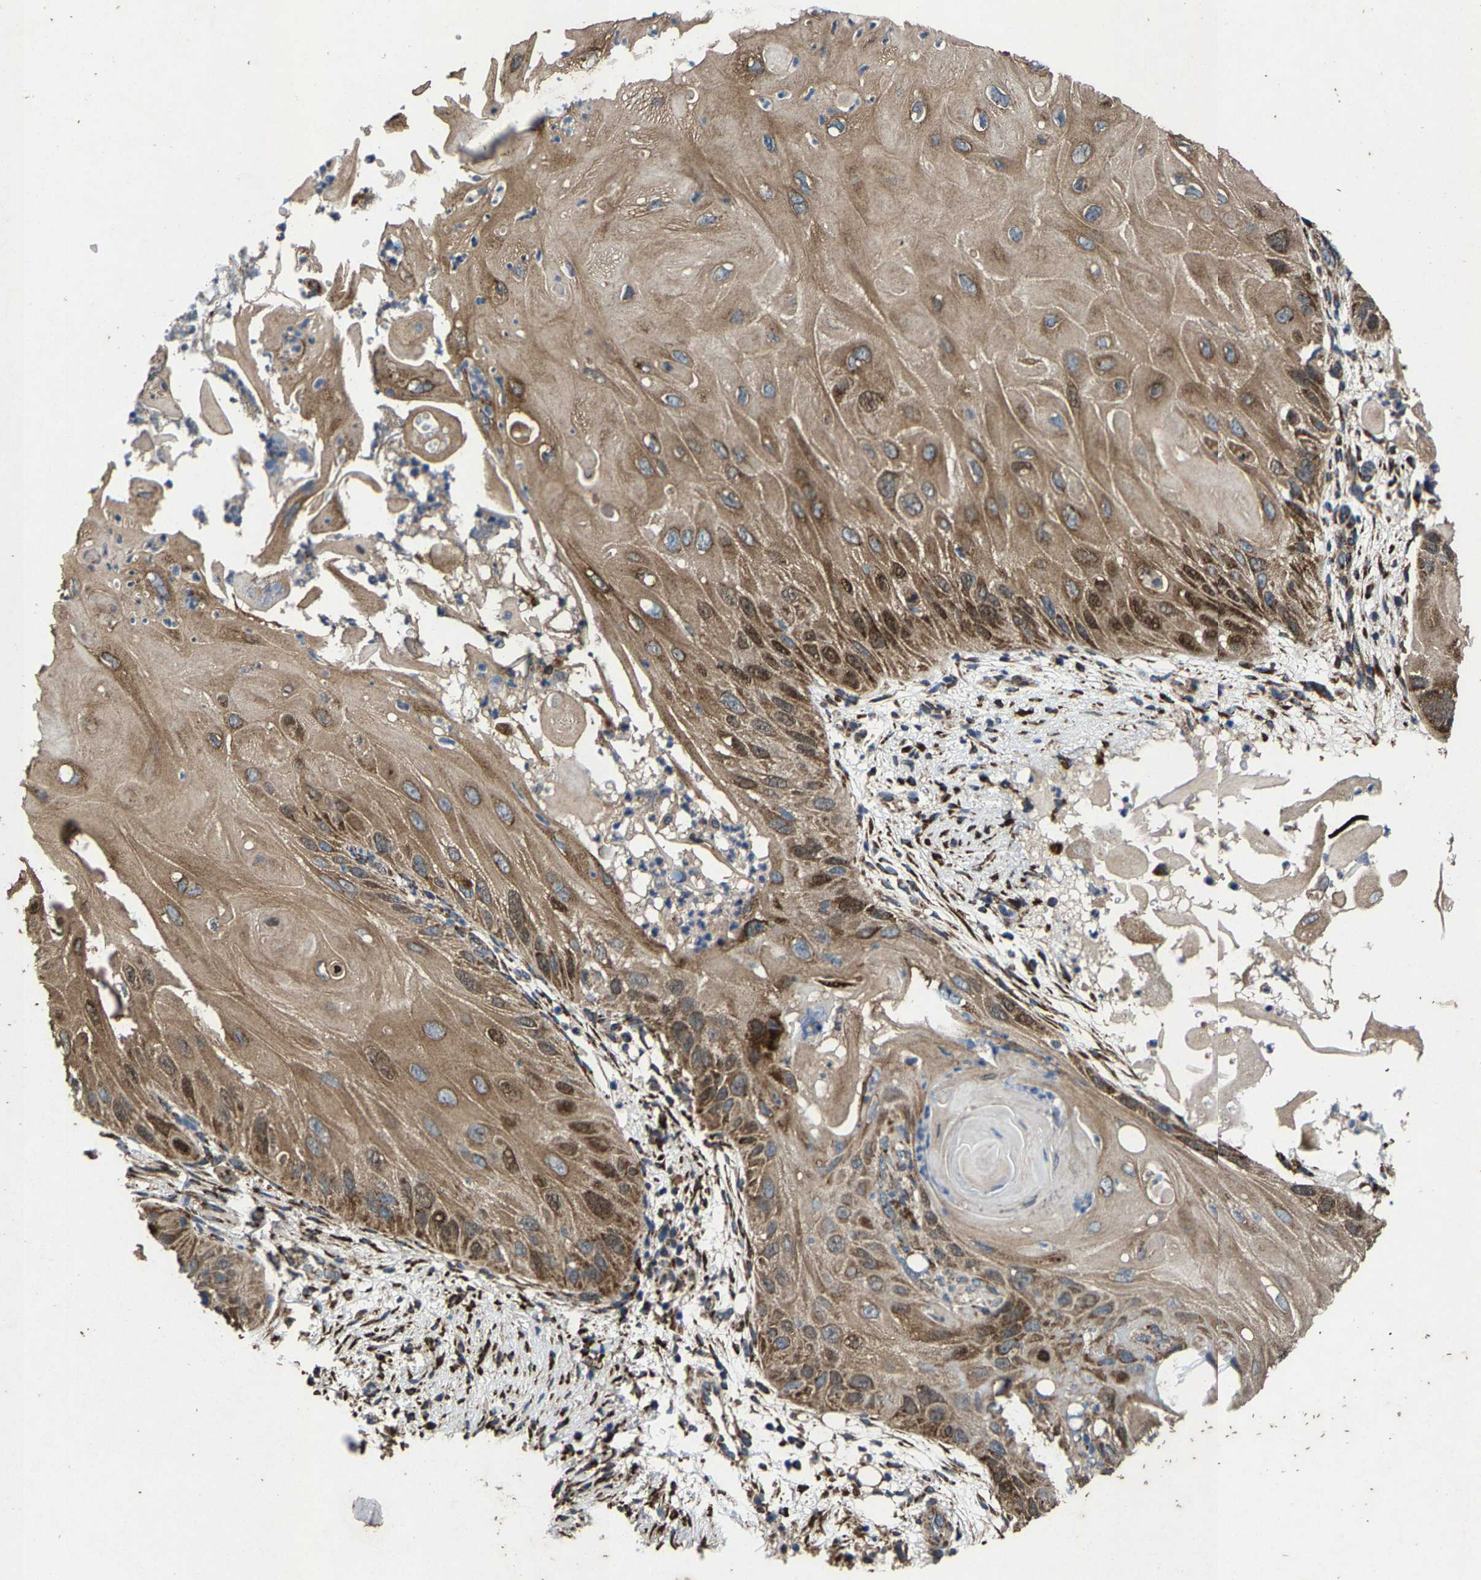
{"staining": {"intensity": "moderate", "quantity": ">75%", "location": "cytoplasmic/membranous,nuclear"}, "tissue": "skin cancer", "cell_type": "Tumor cells", "image_type": "cancer", "snomed": [{"axis": "morphology", "description": "Squamous cell carcinoma, NOS"}, {"axis": "topography", "description": "Skin"}], "caption": "Skin squamous cell carcinoma stained with IHC demonstrates moderate cytoplasmic/membranous and nuclear positivity in about >75% of tumor cells.", "gene": "PDP1", "patient": {"sex": "female", "age": 77}}